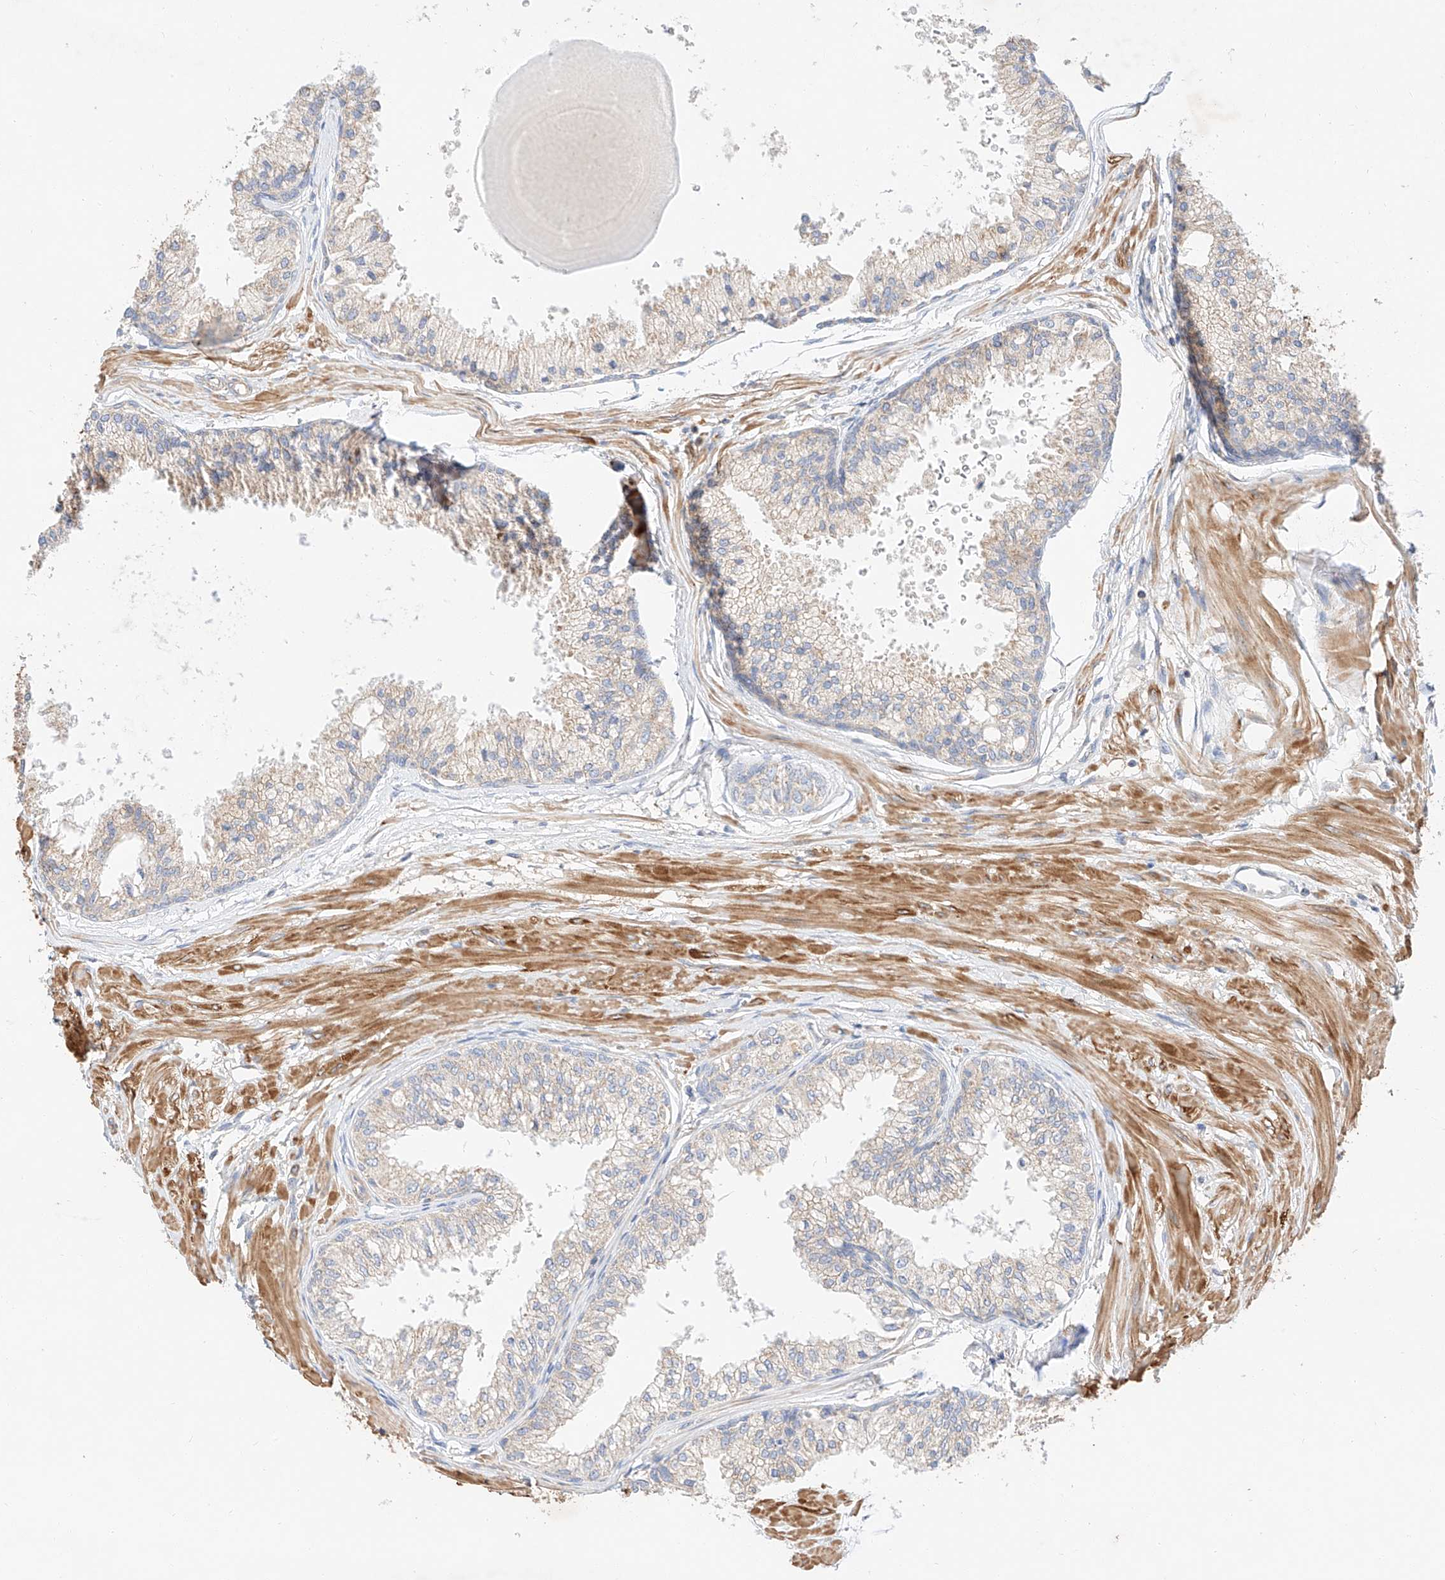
{"staining": {"intensity": "weak", "quantity": "25%-75%", "location": "cytoplasmic/membranous"}, "tissue": "prostate", "cell_type": "Glandular cells", "image_type": "normal", "snomed": [{"axis": "morphology", "description": "Normal tissue, NOS"}, {"axis": "topography", "description": "Prostate"}], "caption": "Immunohistochemical staining of benign human prostate shows low levels of weak cytoplasmic/membranous staining in approximately 25%-75% of glandular cells.", "gene": "C6orf118", "patient": {"sex": "male", "age": 48}}